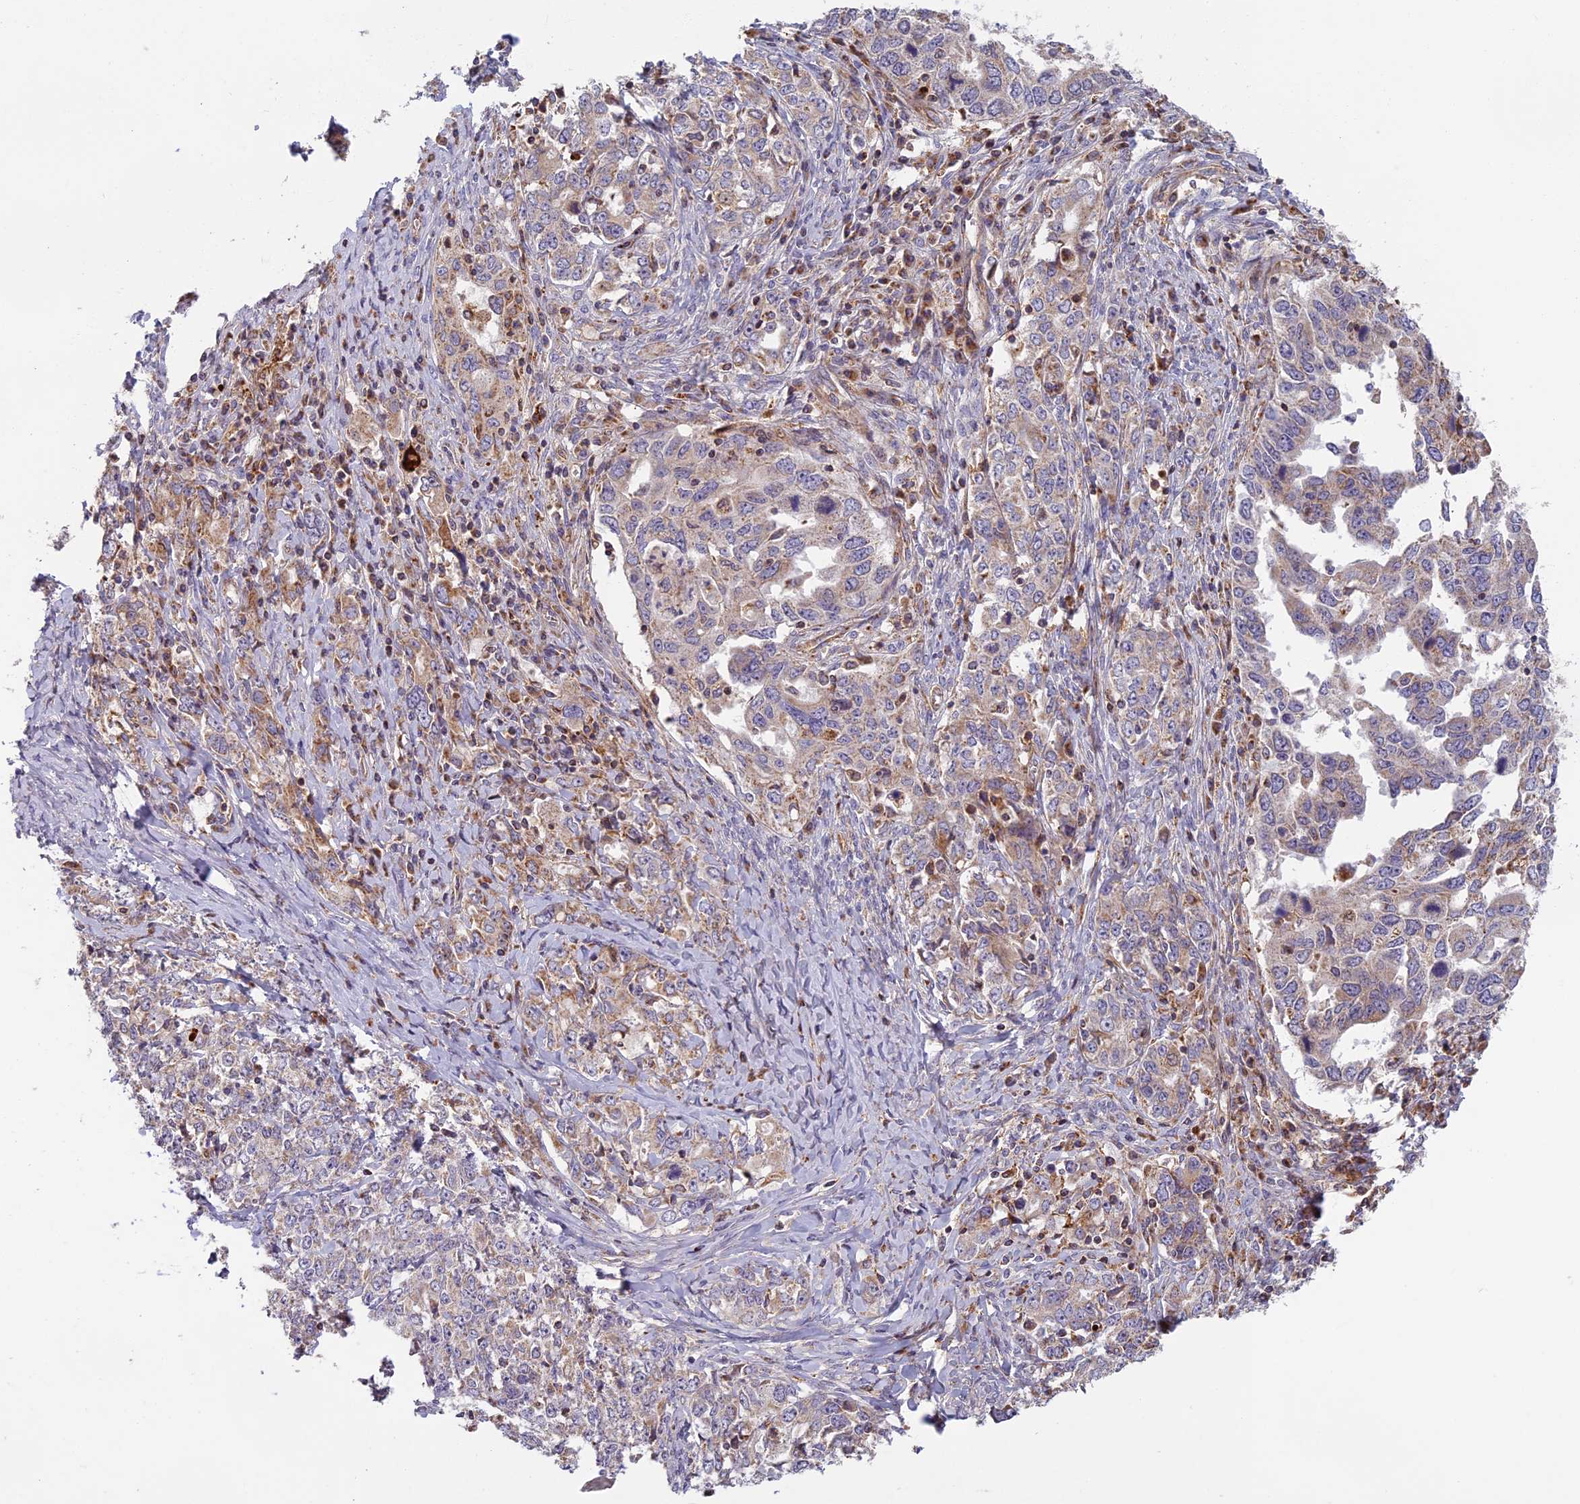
{"staining": {"intensity": "weak", "quantity": "25%-75%", "location": "cytoplasmic/membranous"}, "tissue": "ovarian cancer", "cell_type": "Tumor cells", "image_type": "cancer", "snomed": [{"axis": "morphology", "description": "Carcinoma, endometroid"}, {"axis": "topography", "description": "Ovary"}], "caption": "This is a micrograph of IHC staining of ovarian cancer (endometroid carcinoma), which shows weak expression in the cytoplasmic/membranous of tumor cells.", "gene": "EDAR", "patient": {"sex": "female", "age": 62}}